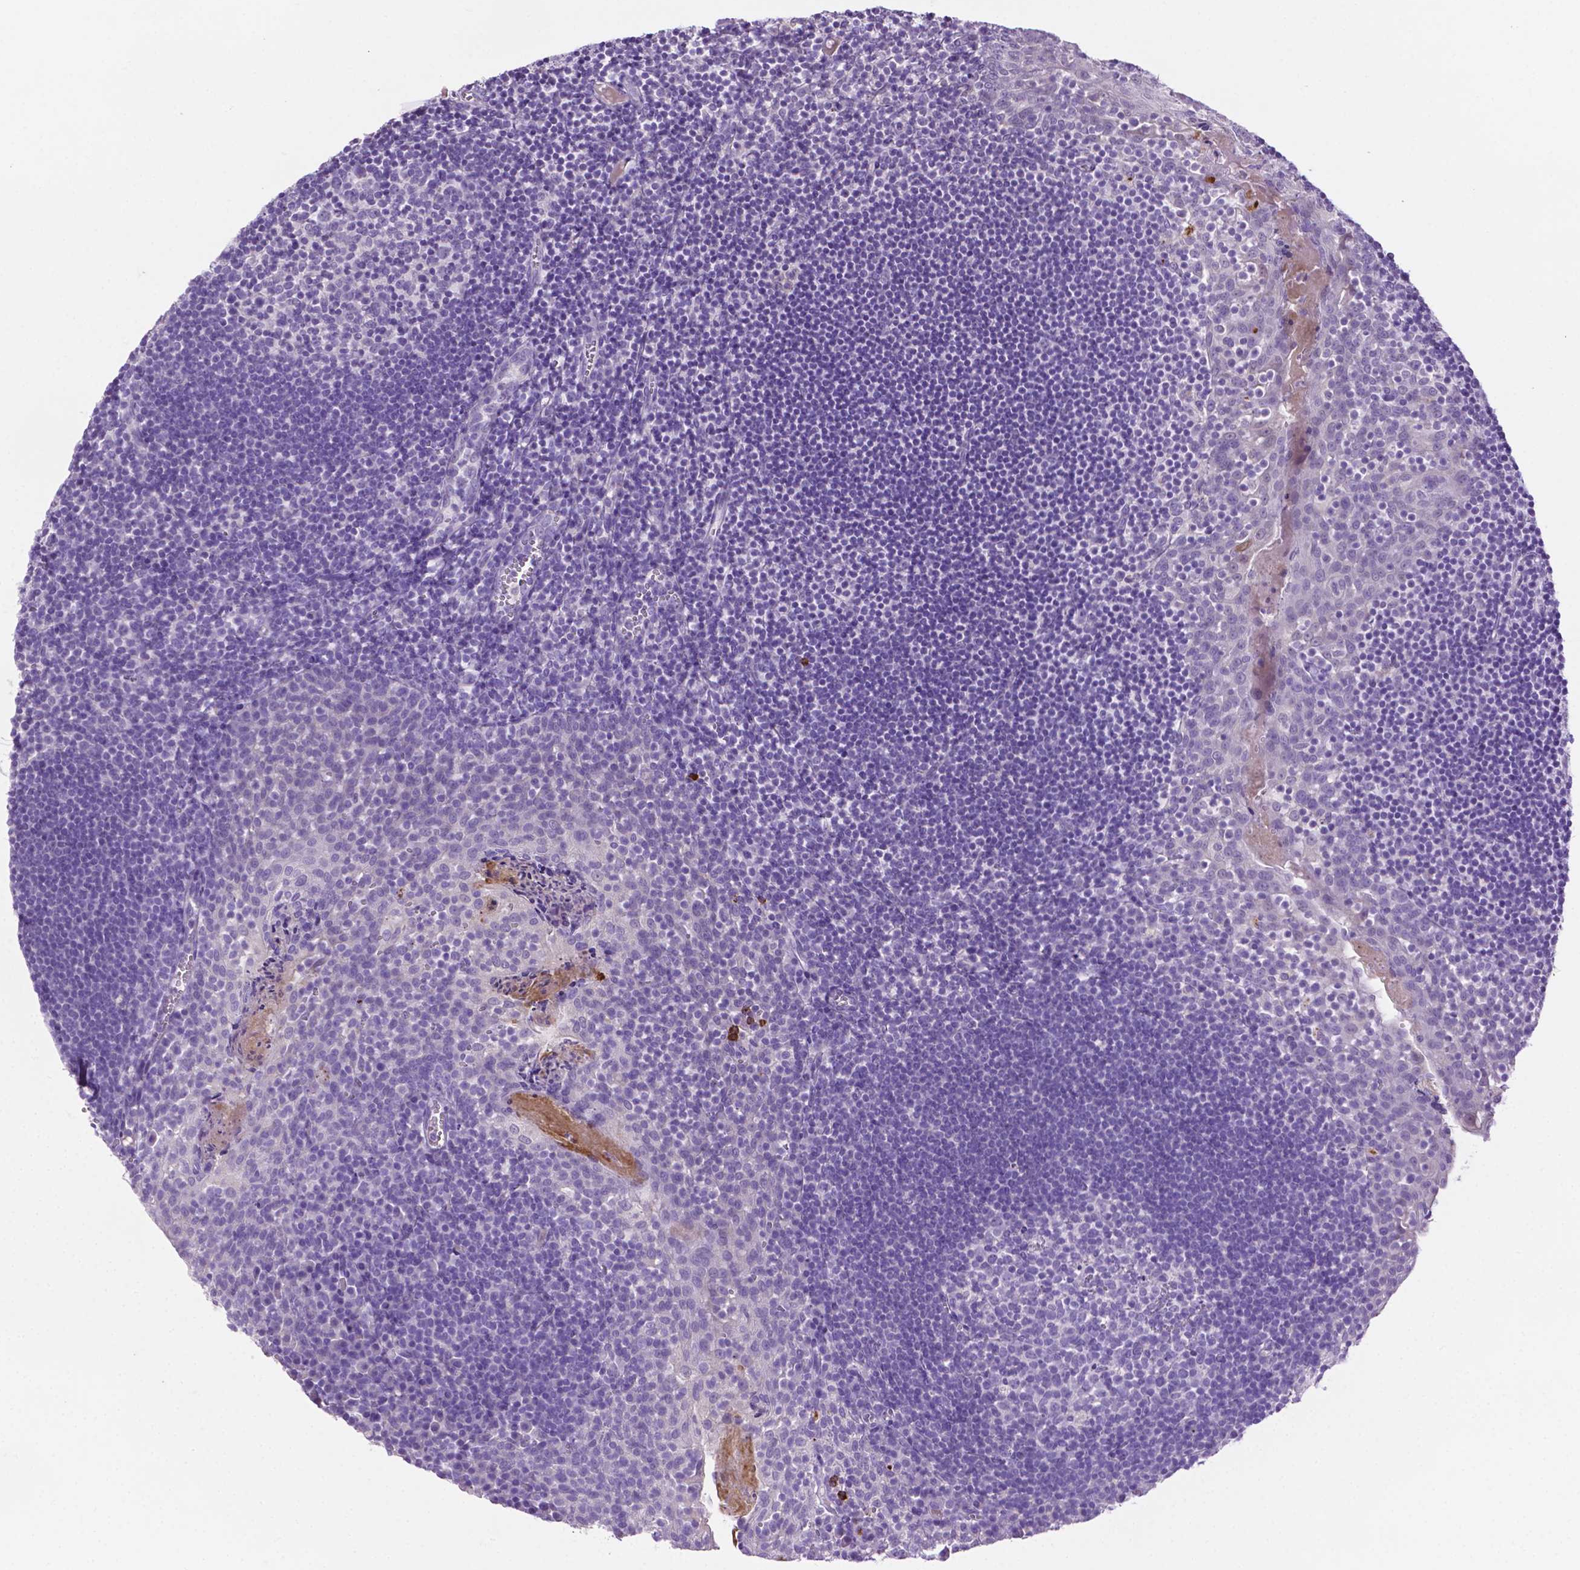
{"staining": {"intensity": "negative", "quantity": "none", "location": "none"}, "tissue": "lymph node", "cell_type": "Germinal center cells", "image_type": "normal", "snomed": [{"axis": "morphology", "description": "Normal tissue, NOS"}, {"axis": "topography", "description": "Lymph node"}], "caption": "Benign lymph node was stained to show a protein in brown. There is no significant expression in germinal center cells.", "gene": "MMP27", "patient": {"sex": "female", "age": 21}}